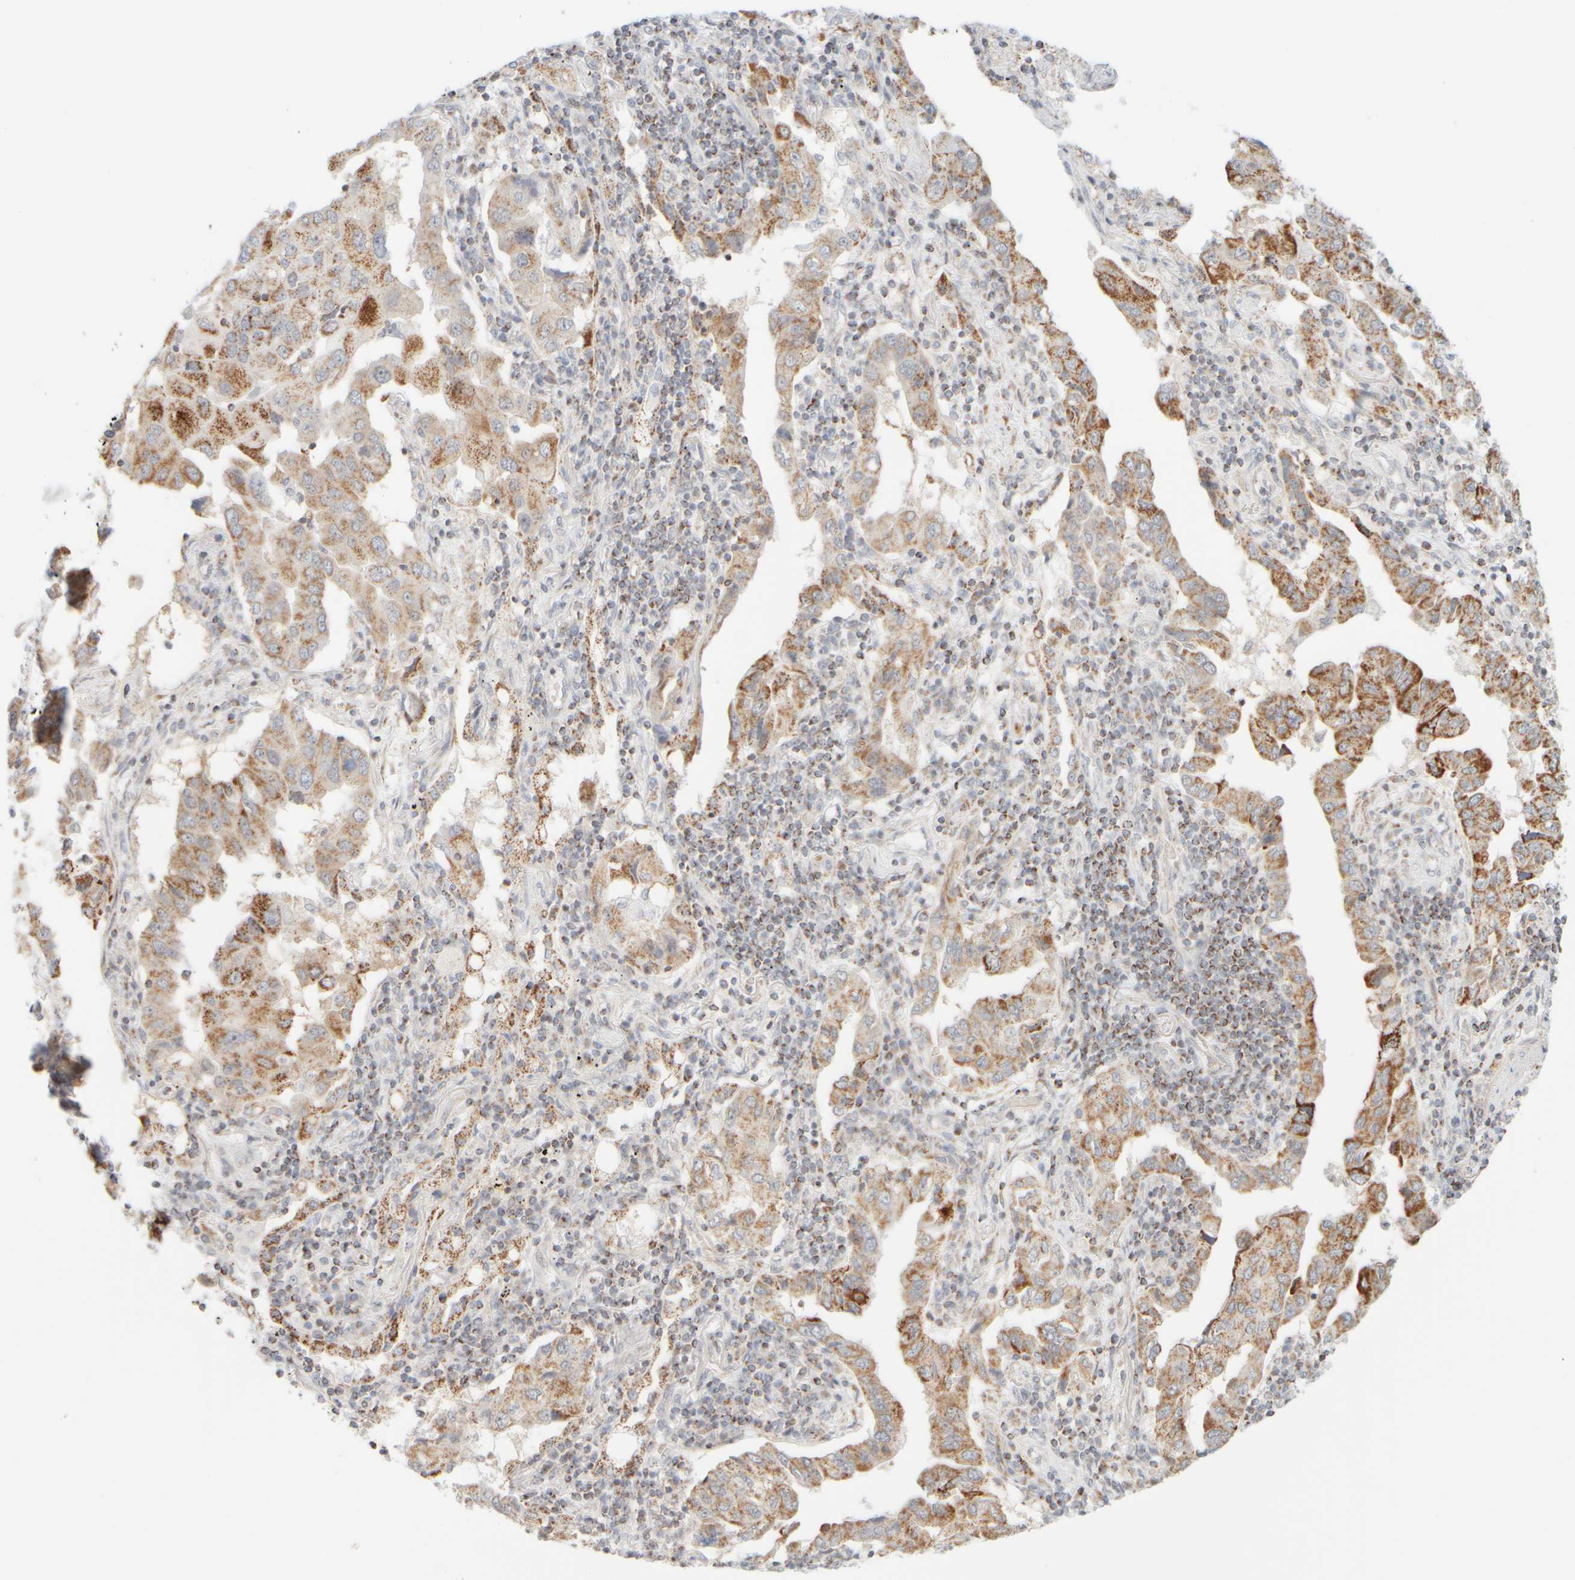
{"staining": {"intensity": "moderate", "quantity": ">75%", "location": "cytoplasmic/membranous"}, "tissue": "lung cancer", "cell_type": "Tumor cells", "image_type": "cancer", "snomed": [{"axis": "morphology", "description": "Adenocarcinoma, NOS"}, {"axis": "topography", "description": "Lung"}], "caption": "Immunohistochemistry (IHC) histopathology image of adenocarcinoma (lung) stained for a protein (brown), which demonstrates medium levels of moderate cytoplasmic/membranous positivity in about >75% of tumor cells.", "gene": "PPM1K", "patient": {"sex": "female", "age": 65}}